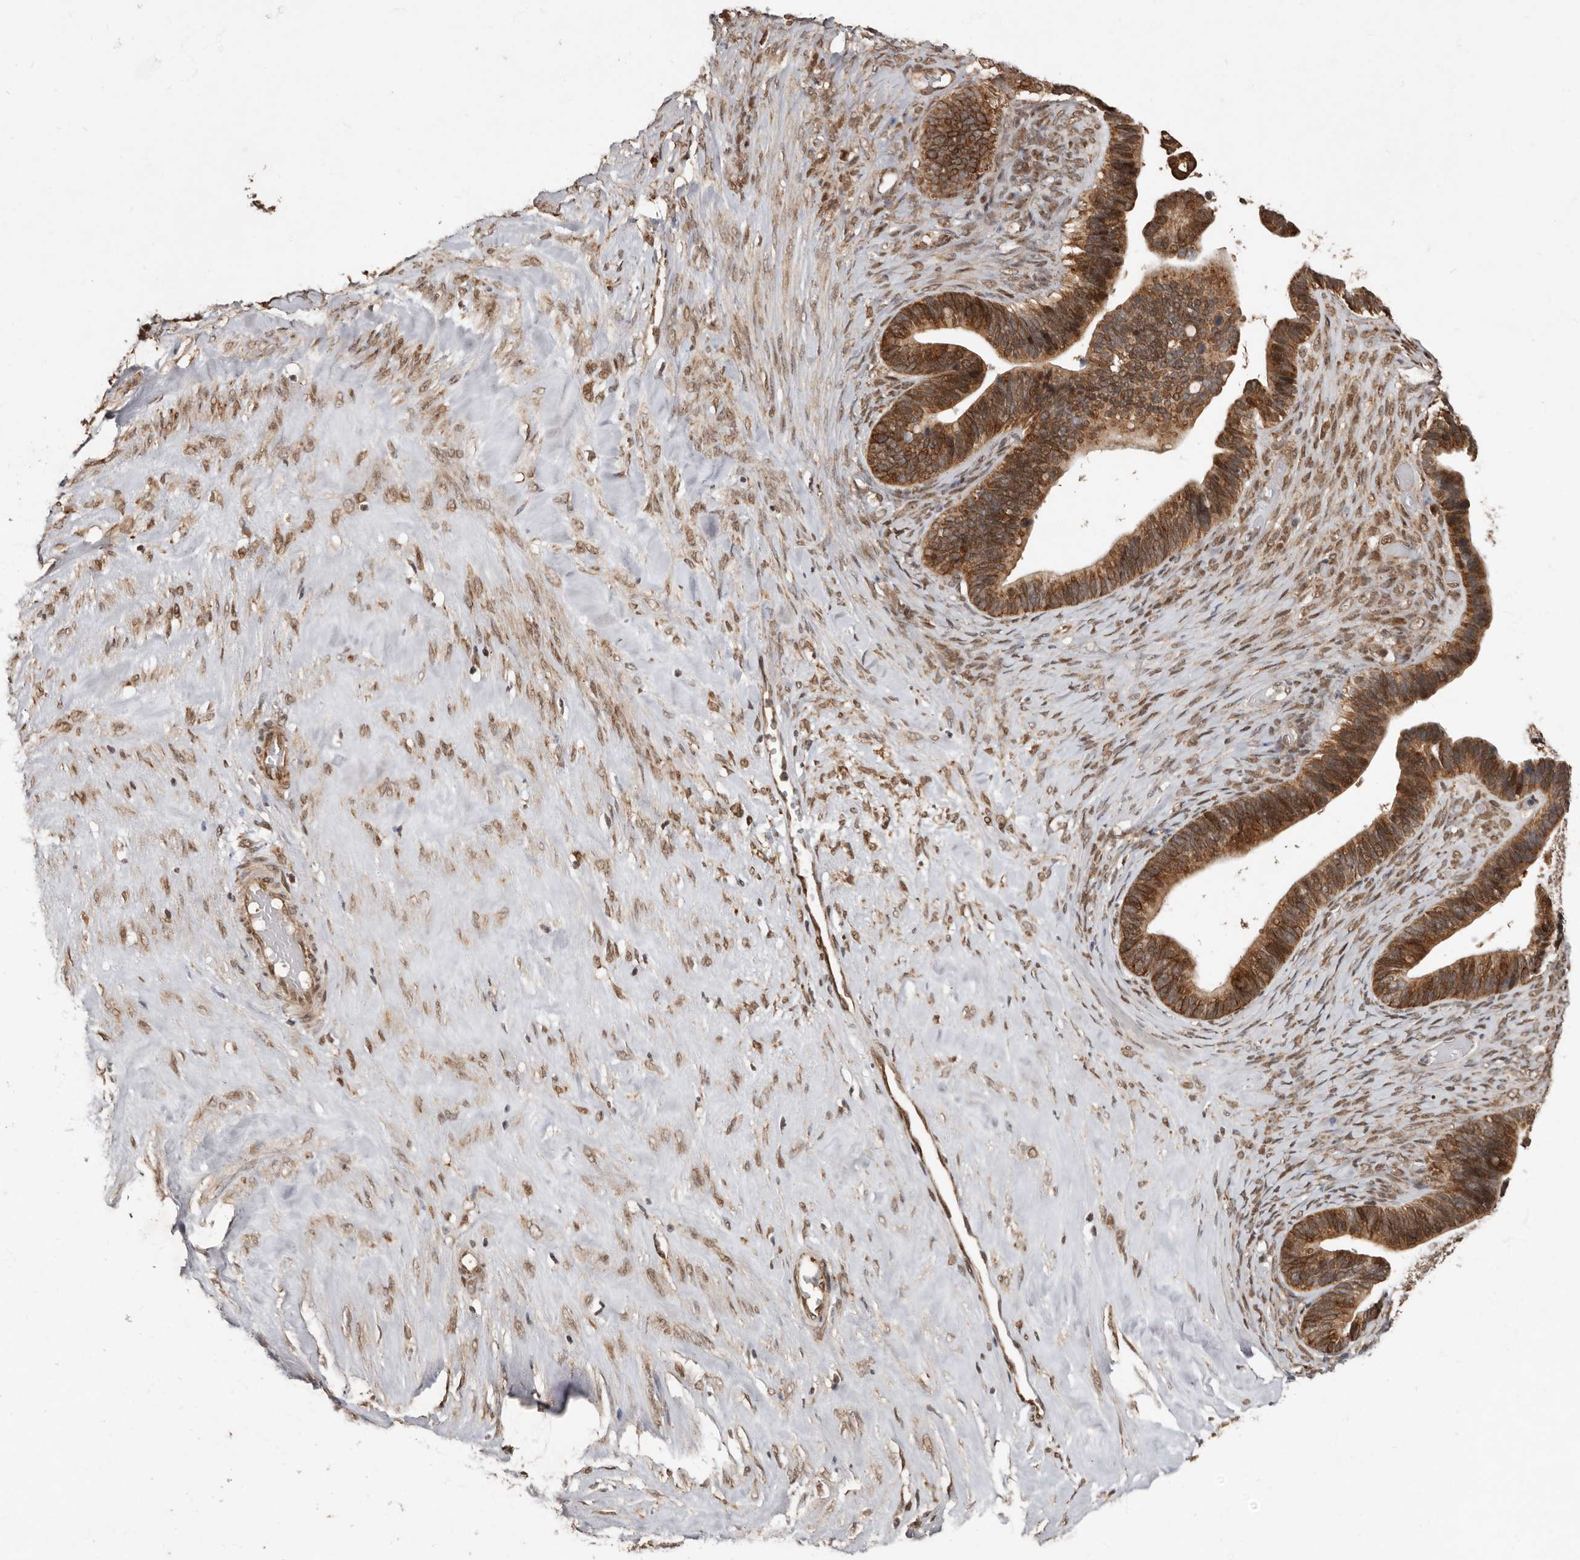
{"staining": {"intensity": "strong", "quantity": ">75%", "location": "cytoplasmic/membranous"}, "tissue": "ovarian cancer", "cell_type": "Tumor cells", "image_type": "cancer", "snomed": [{"axis": "morphology", "description": "Cystadenocarcinoma, serous, NOS"}, {"axis": "topography", "description": "Ovary"}], "caption": "High-magnification brightfield microscopy of serous cystadenocarcinoma (ovarian) stained with DAB (3,3'-diaminobenzidine) (brown) and counterstained with hematoxylin (blue). tumor cells exhibit strong cytoplasmic/membranous positivity is seen in about>75% of cells.", "gene": "LRGUK", "patient": {"sex": "female", "age": 56}}